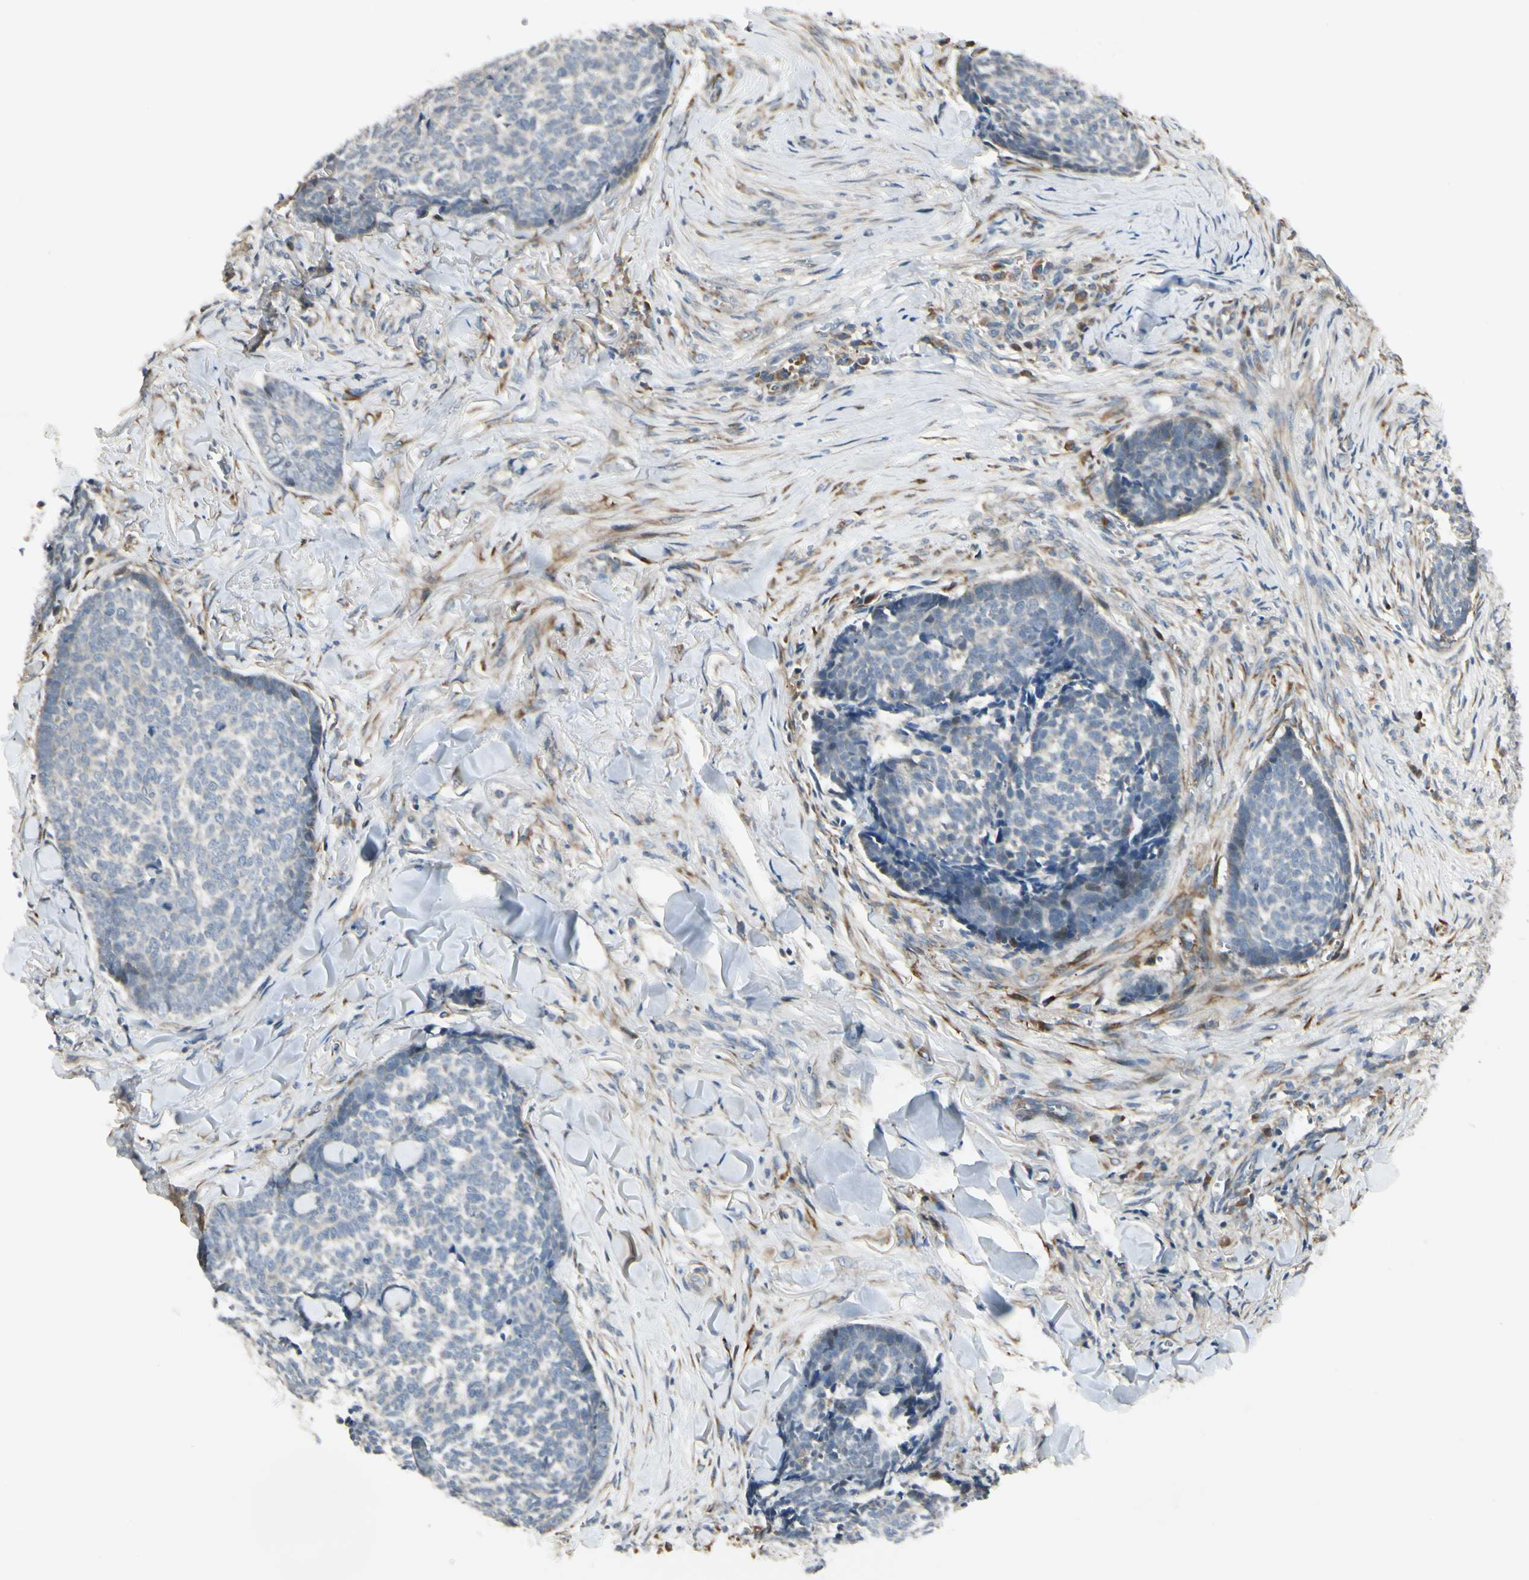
{"staining": {"intensity": "negative", "quantity": "none", "location": "none"}, "tissue": "skin cancer", "cell_type": "Tumor cells", "image_type": "cancer", "snomed": [{"axis": "morphology", "description": "Basal cell carcinoma"}, {"axis": "topography", "description": "Skin"}], "caption": "IHC image of human skin basal cell carcinoma stained for a protein (brown), which displays no positivity in tumor cells. (DAB IHC visualized using brightfield microscopy, high magnification).", "gene": "P4HA3", "patient": {"sex": "male", "age": 84}}